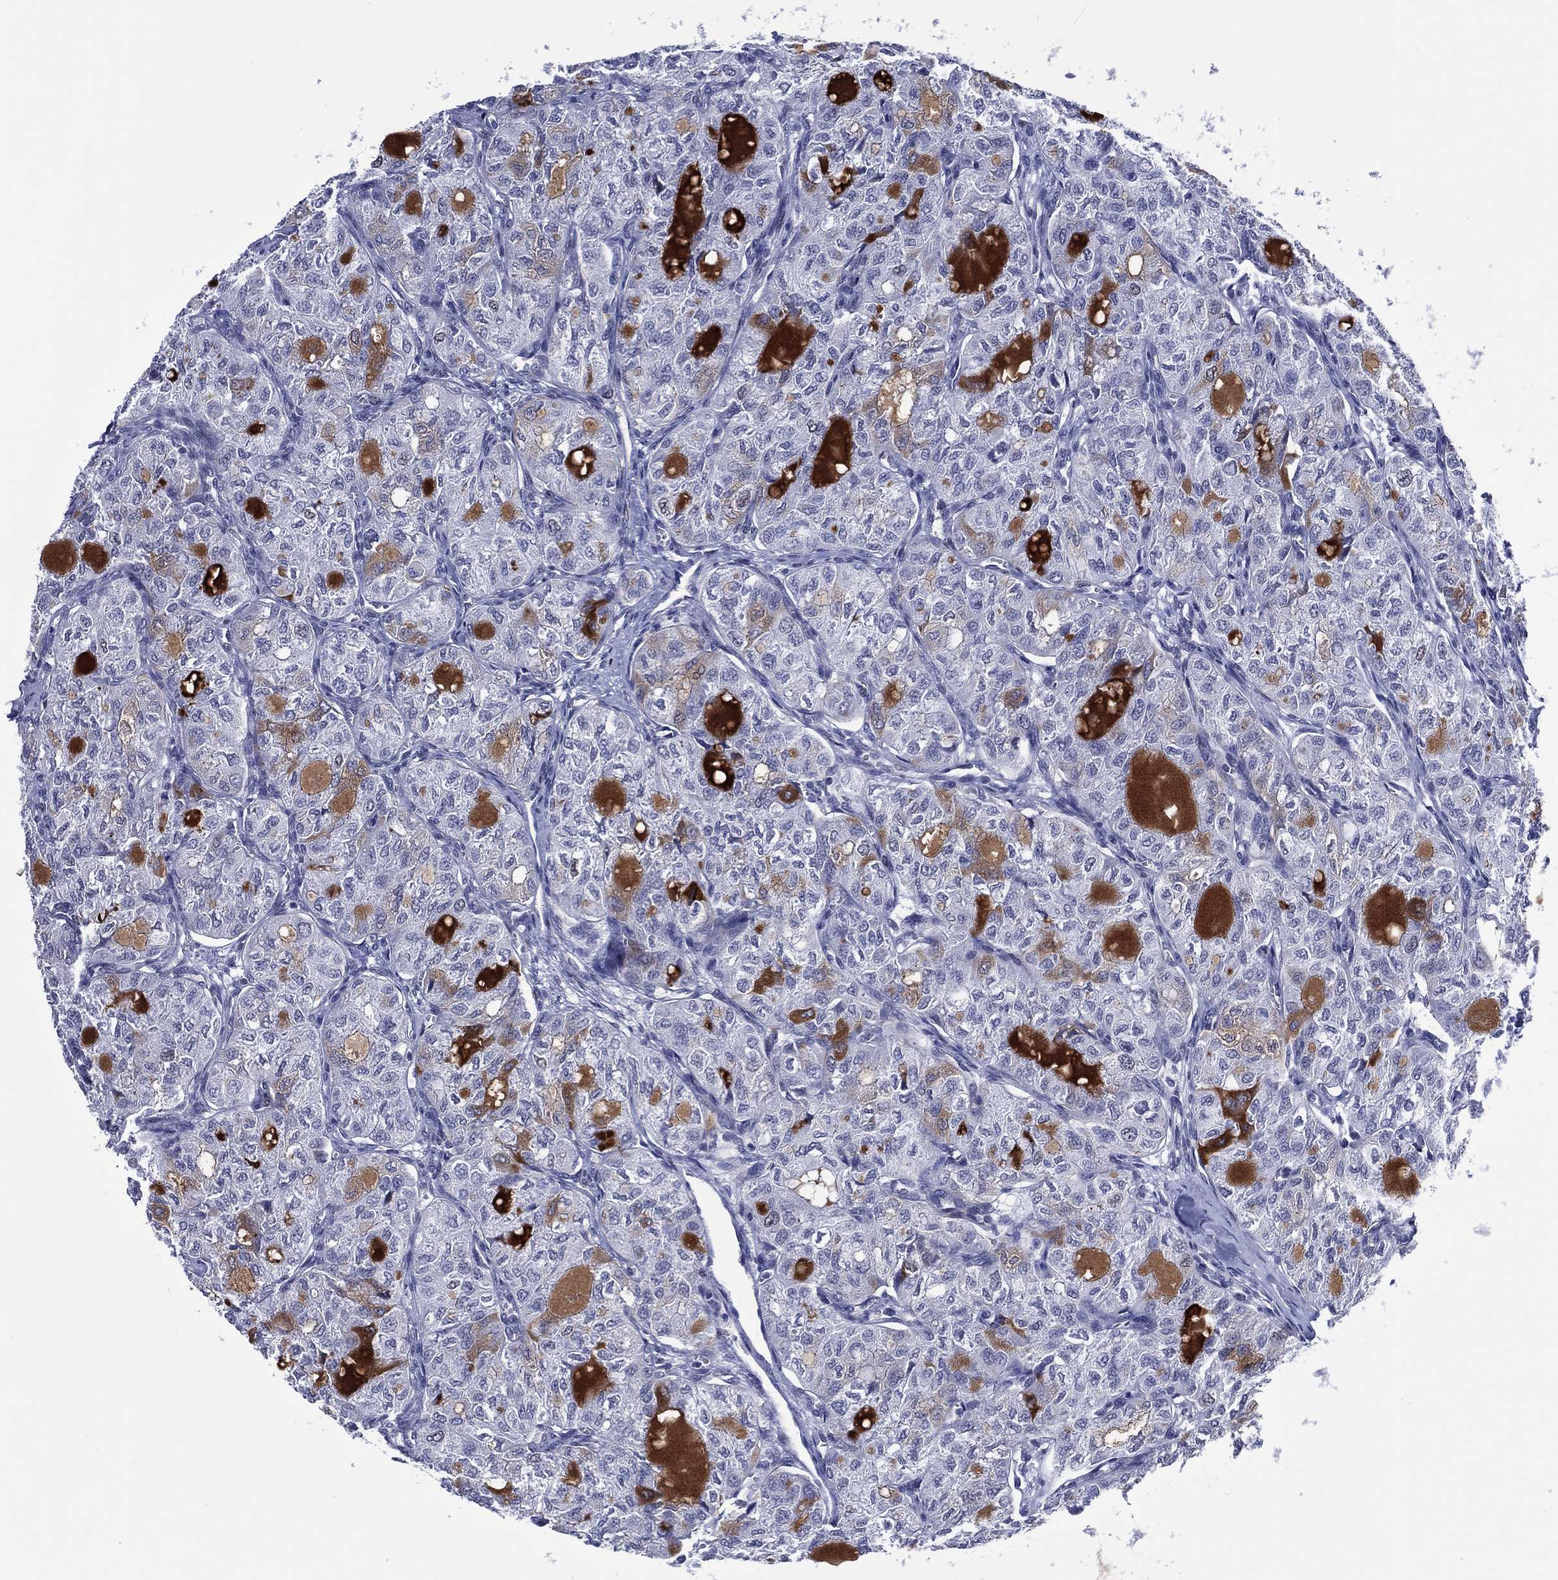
{"staining": {"intensity": "negative", "quantity": "none", "location": "none"}, "tissue": "thyroid cancer", "cell_type": "Tumor cells", "image_type": "cancer", "snomed": [{"axis": "morphology", "description": "Follicular adenoma carcinoma, NOS"}, {"axis": "topography", "description": "Thyroid gland"}], "caption": "Immunohistochemical staining of human thyroid follicular adenoma carcinoma shows no significant staining in tumor cells.", "gene": "GATA6", "patient": {"sex": "male", "age": 75}}